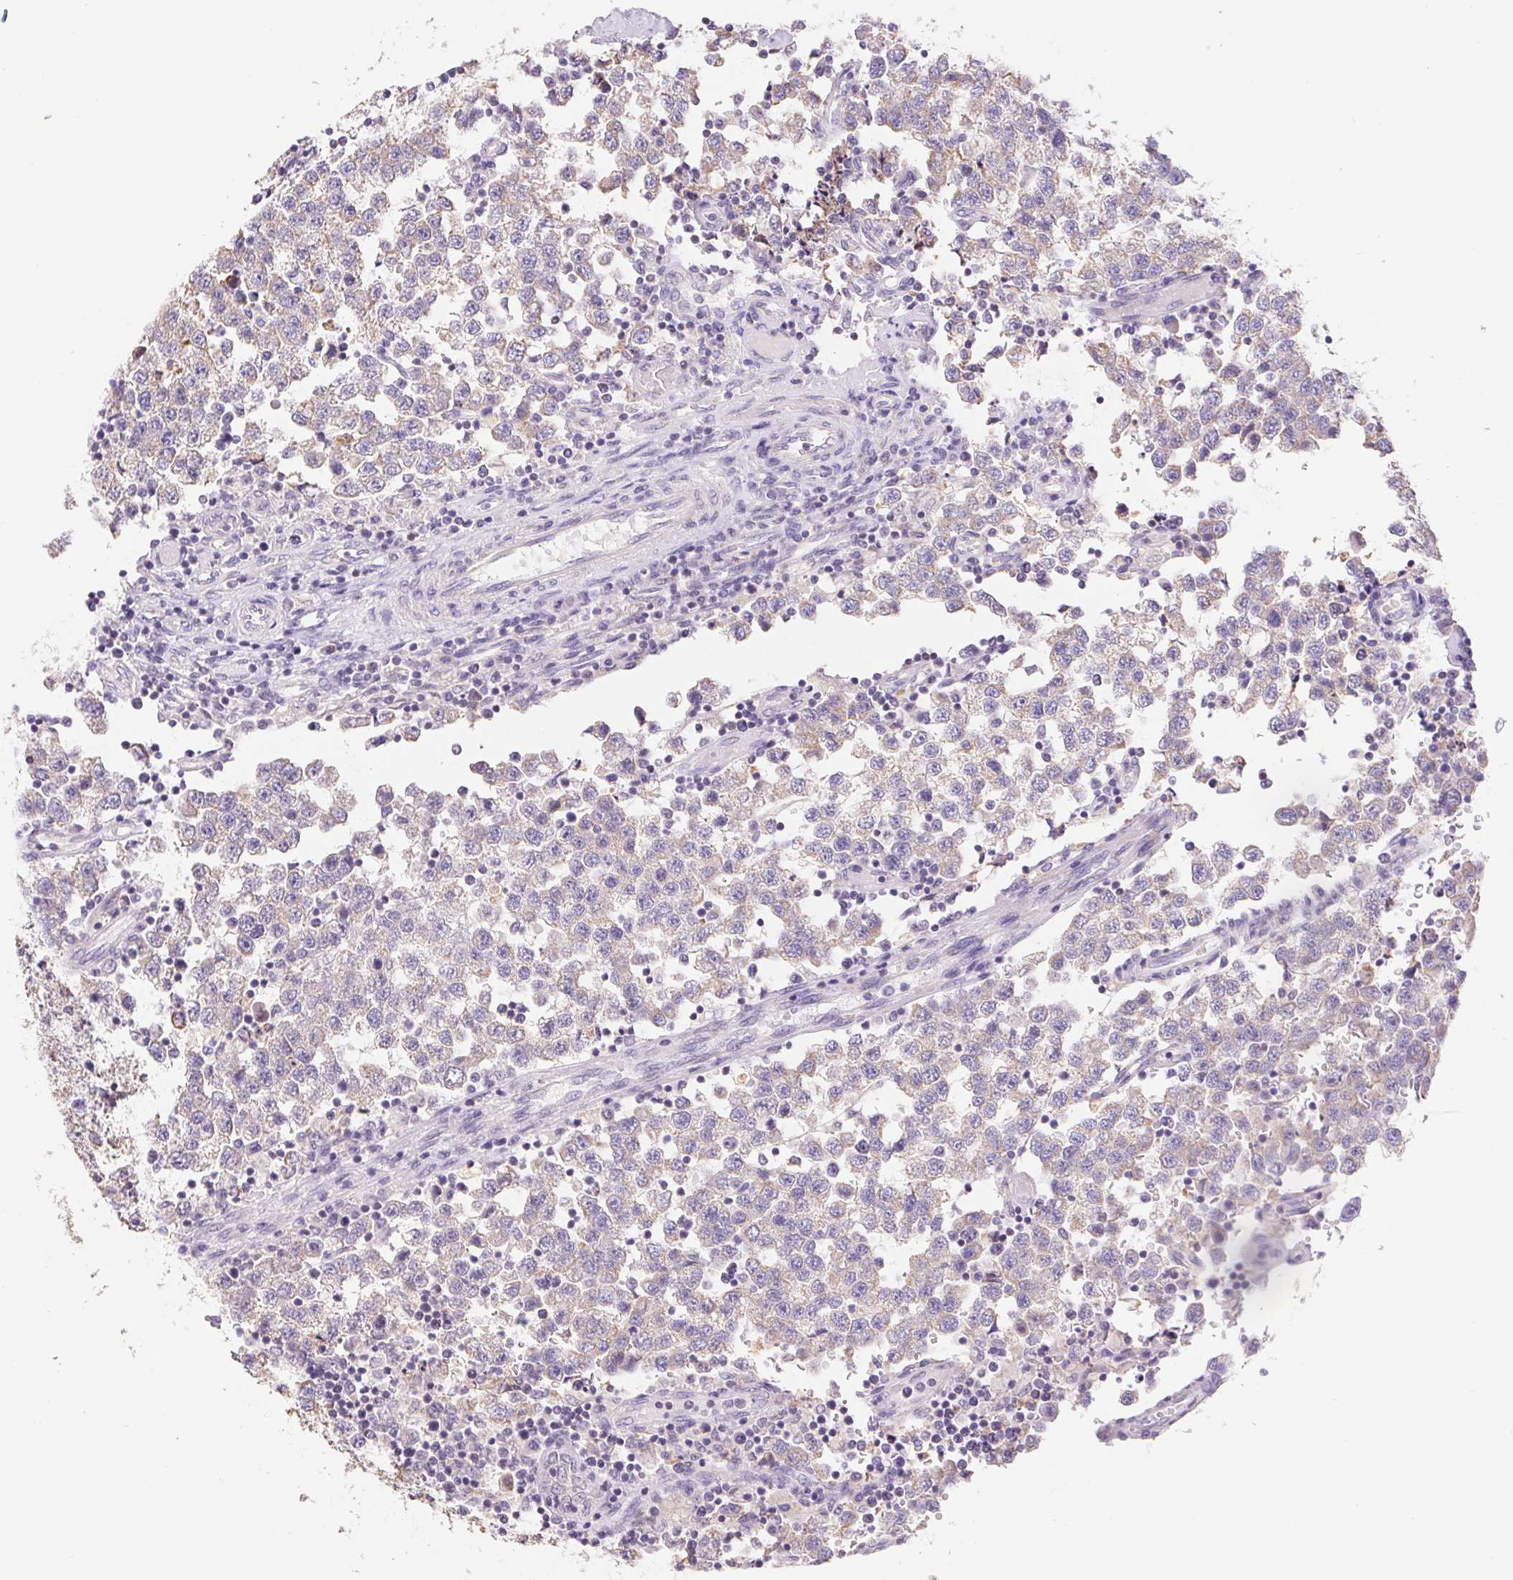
{"staining": {"intensity": "weak", "quantity": "25%-75%", "location": "cytoplasmic/membranous"}, "tissue": "testis cancer", "cell_type": "Tumor cells", "image_type": "cancer", "snomed": [{"axis": "morphology", "description": "Seminoma, NOS"}, {"axis": "topography", "description": "Testis"}], "caption": "Human testis cancer stained with a protein marker reveals weak staining in tumor cells.", "gene": "FKBP6", "patient": {"sex": "male", "age": 34}}